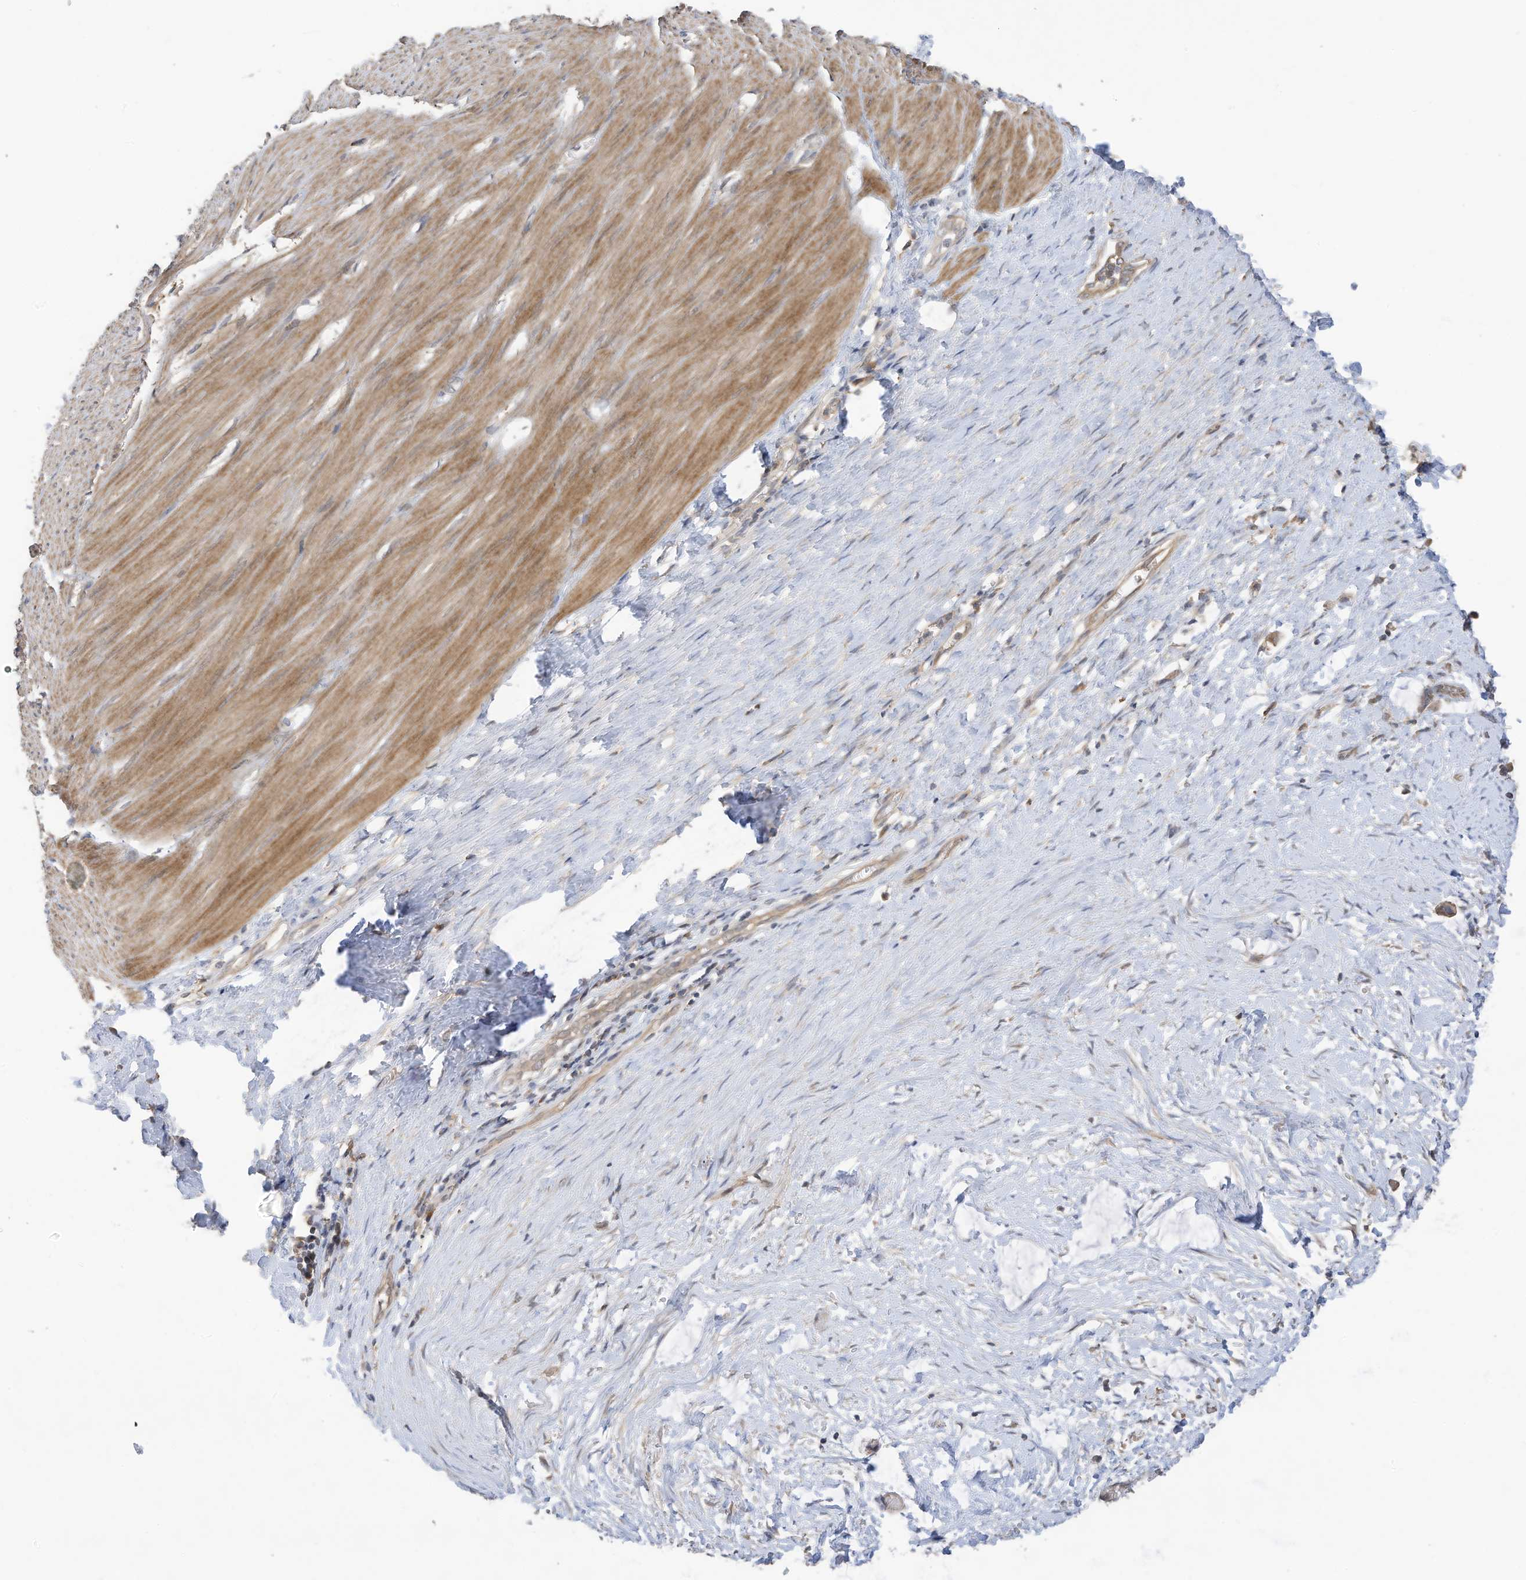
{"staining": {"intensity": "moderate", "quantity": ">75%", "location": "cytoplasmic/membranous"}, "tissue": "smooth muscle", "cell_type": "Smooth muscle cells", "image_type": "normal", "snomed": [{"axis": "morphology", "description": "Normal tissue, NOS"}, {"axis": "morphology", "description": "Adenocarcinoma, NOS"}, {"axis": "topography", "description": "Colon"}, {"axis": "topography", "description": "Peripheral nerve tissue"}], "caption": "Moderate cytoplasmic/membranous expression is seen in approximately >75% of smooth muscle cells in normal smooth muscle. The protein of interest is shown in brown color, while the nuclei are stained blue.", "gene": "REC8", "patient": {"sex": "male", "age": 14}}